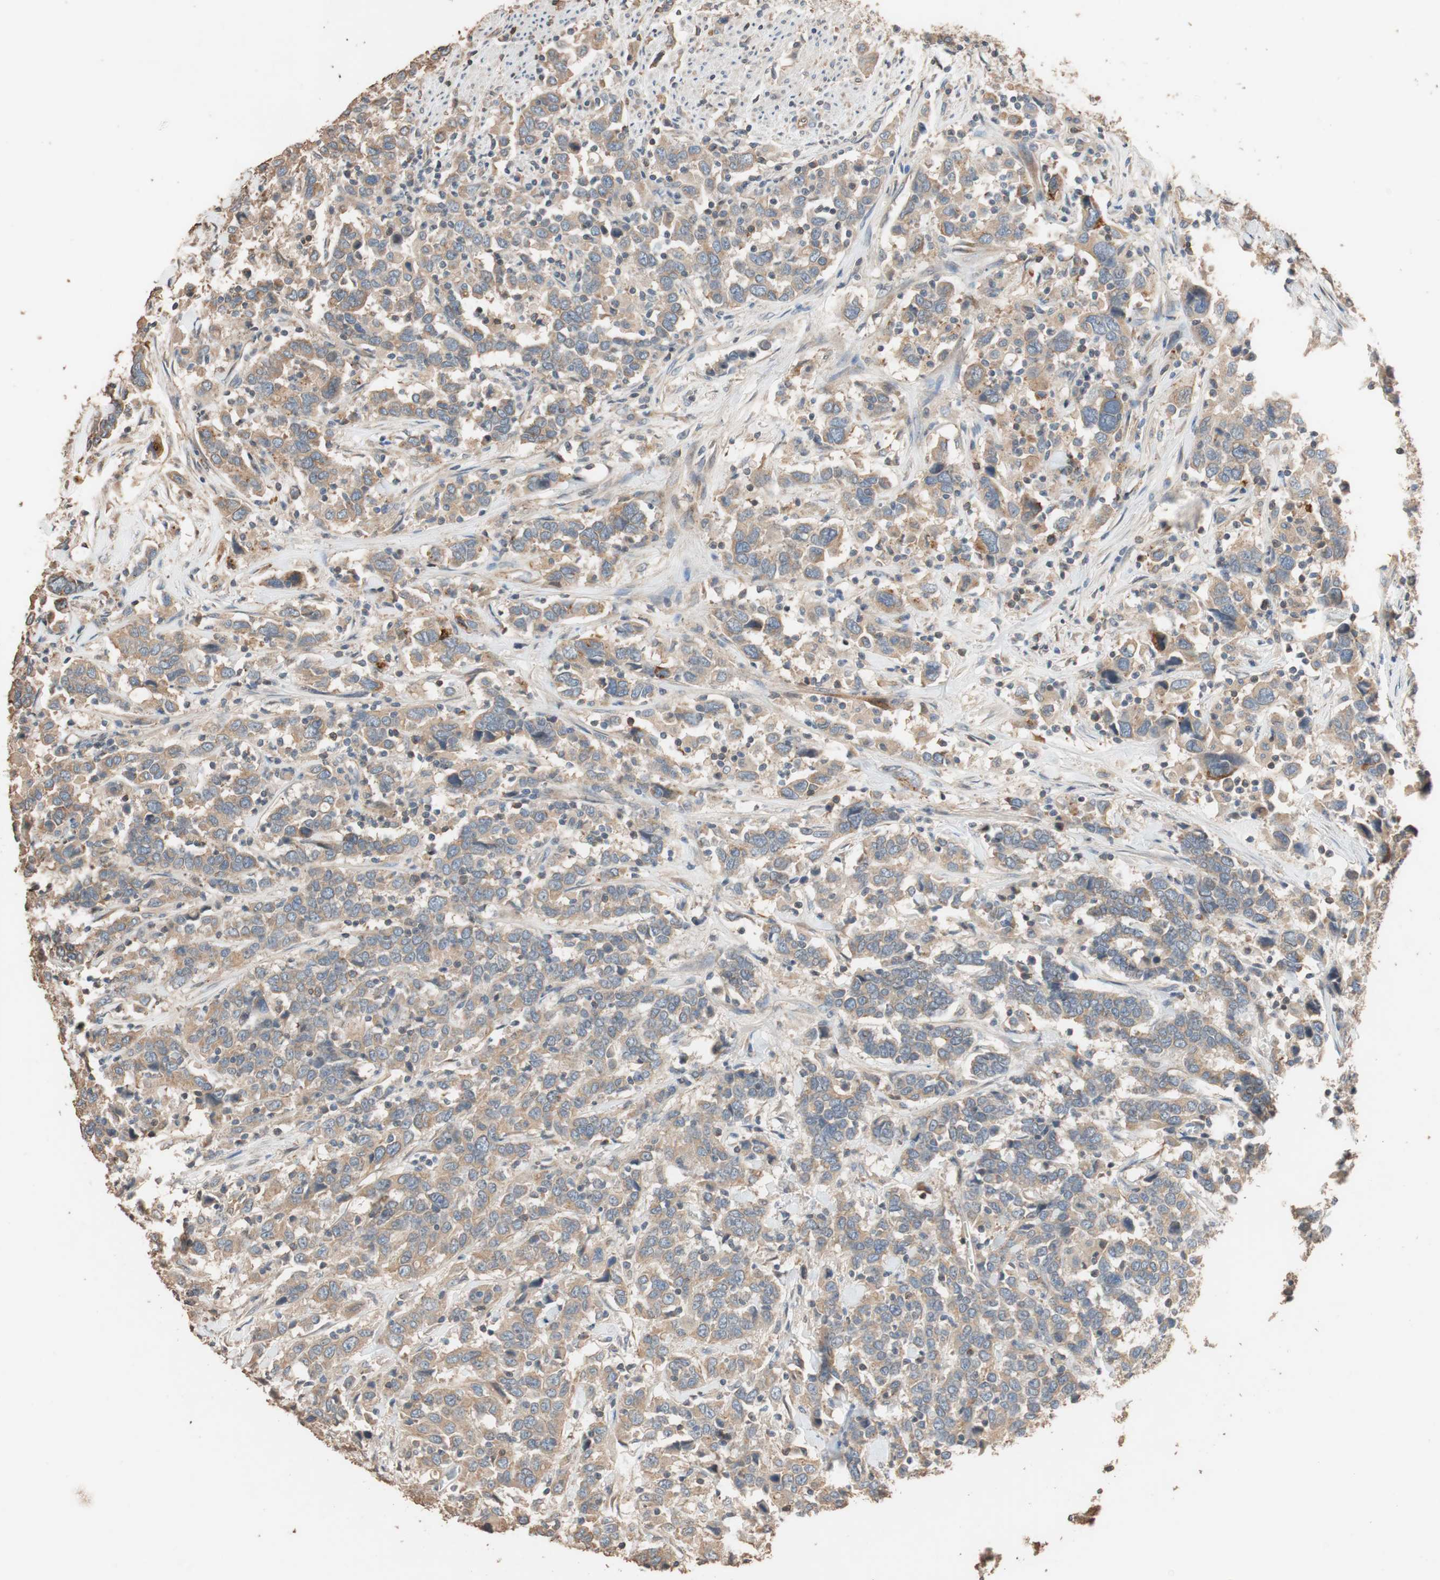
{"staining": {"intensity": "weak", "quantity": "25%-75%", "location": "cytoplasmic/membranous"}, "tissue": "urothelial cancer", "cell_type": "Tumor cells", "image_type": "cancer", "snomed": [{"axis": "morphology", "description": "Urothelial carcinoma, High grade"}, {"axis": "topography", "description": "Urinary bladder"}], "caption": "Urothelial cancer was stained to show a protein in brown. There is low levels of weak cytoplasmic/membranous positivity in approximately 25%-75% of tumor cells.", "gene": "TUBB", "patient": {"sex": "male", "age": 61}}